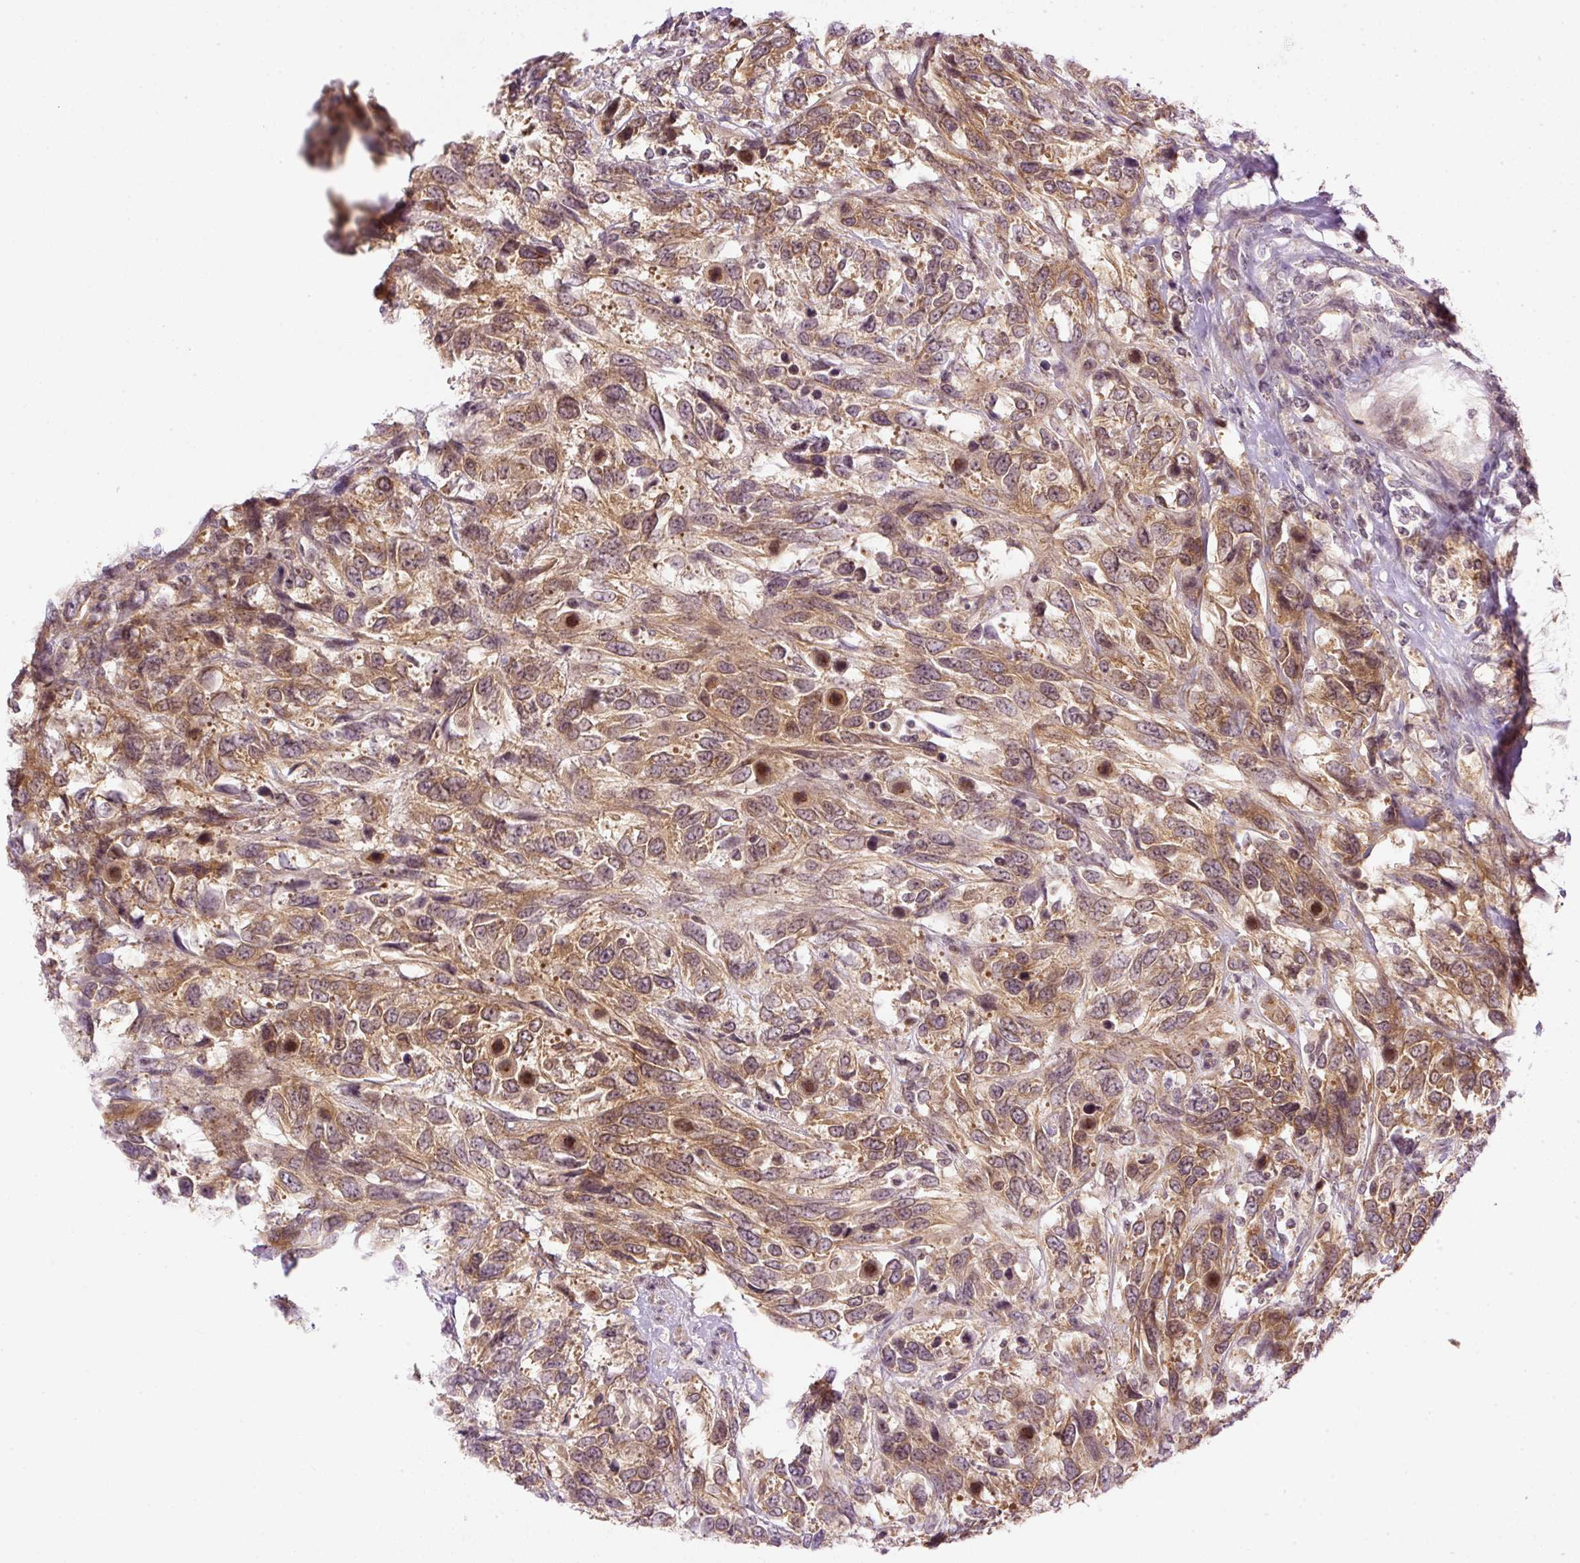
{"staining": {"intensity": "moderate", "quantity": ">75%", "location": "cytoplasmic/membranous"}, "tissue": "urothelial cancer", "cell_type": "Tumor cells", "image_type": "cancer", "snomed": [{"axis": "morphology", "description": "Urothelial carcinoma, High grade"}, {"axis": "topography", "description": "Urinary bladder"}], "caption": "Protein expression analysis of human urothelial cancer reveals moderate cytoplasmic/membranous expression in approximately >75% of tumor cells.", "gene": "MZT2B", "patient": {"sex": "female", "age": 70}}